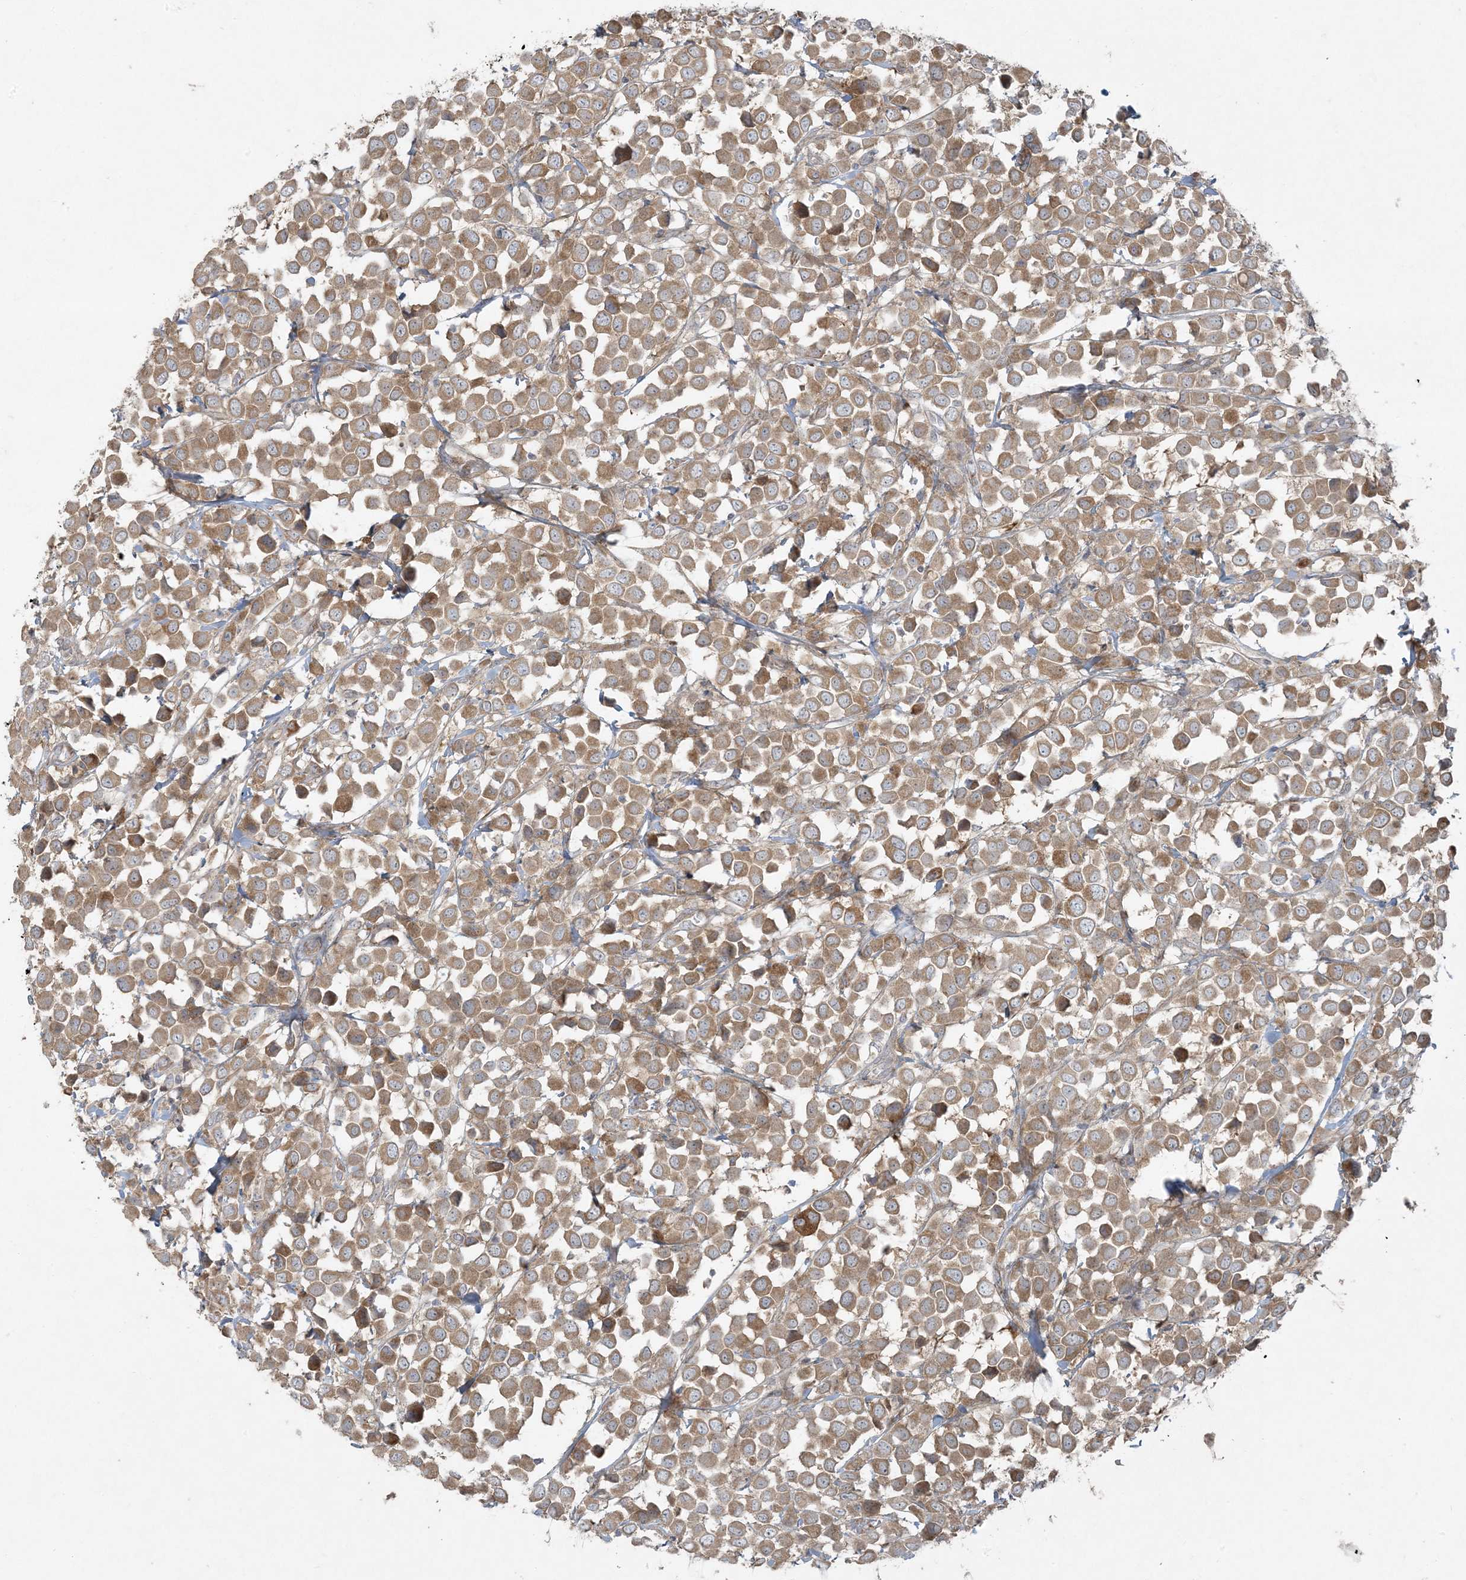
{"staining": {"intensity": "moderate", "quantity": ">75%", "location": "cytoplasmic/membranous"}, "tissue": "breast cancer", "cell_type": "Tumor cells", "image_type": "cancer", "snomed": [{"axis": "morphology", "description": "Duct carcinoma"}, {"axis": "topography", "description": "Breast"}], "caption": "Protein expression analysis of human breast invasive ductal carcinoma reveals moderate cytoplasmic/membranous staining in approximately >75% of tumor cells. (brown staining indicates protein expression, while blue staining denotes nuclei).", "gene": "ZNF263", "patient": {"sex": "female", "age": 61}}